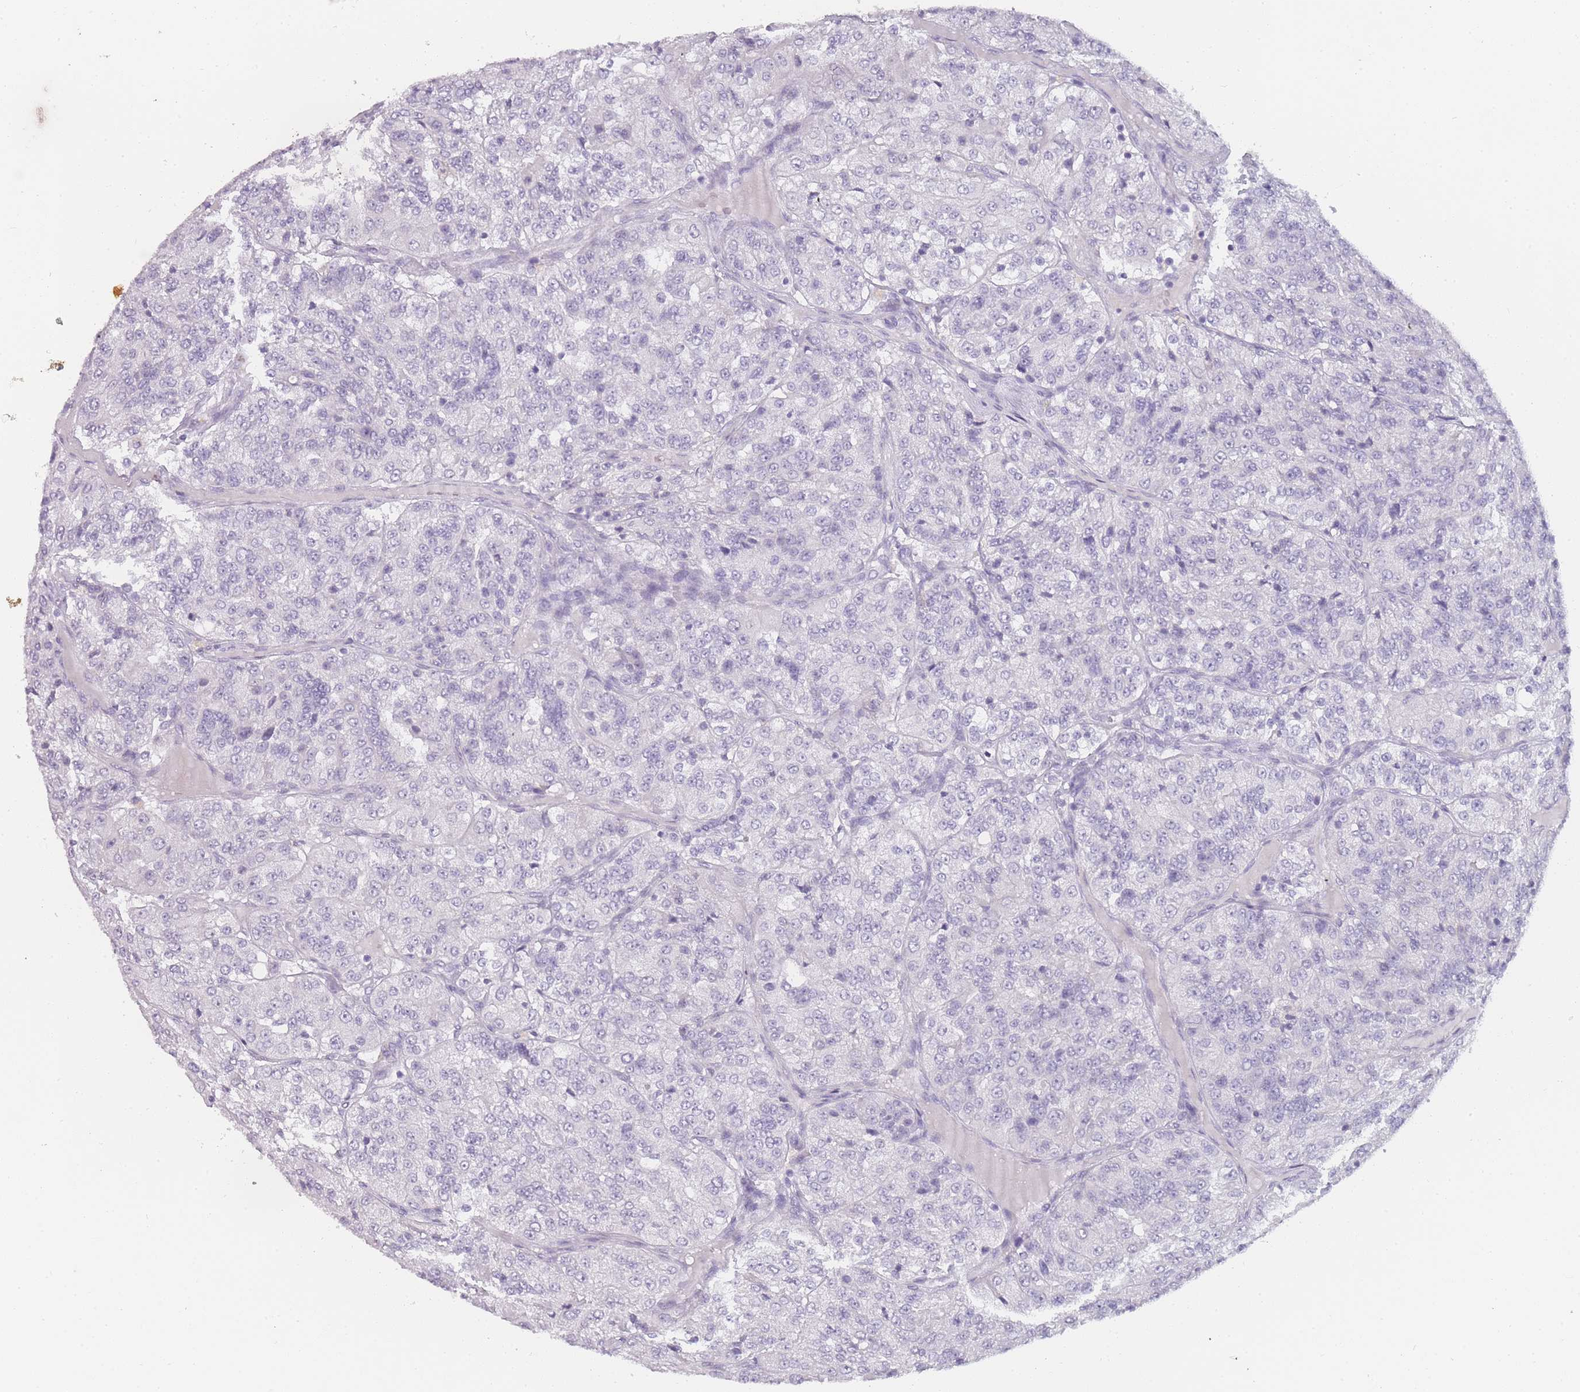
{"staining": {"intensity": "negative", "quantity": "none", "location": "none"}, "tissue": "renal cancer", "cell_type": "Tumor cells", "image_type": "cancer", "snomed": [{"axis": "morphology", "description": "Adenocarcinoma, NOS"}, {"axis": "topography", "description": "Kidney"}], "caption": "Protein analysis of renal adenocarcinoma reveals no significant staining in tumor cells. (DAB (3,3'-diaminobenzidine) immunohistochemistry (IHC), high magnification).", "gene": "INS", "patient": {"sex": "female", "age": 63}}